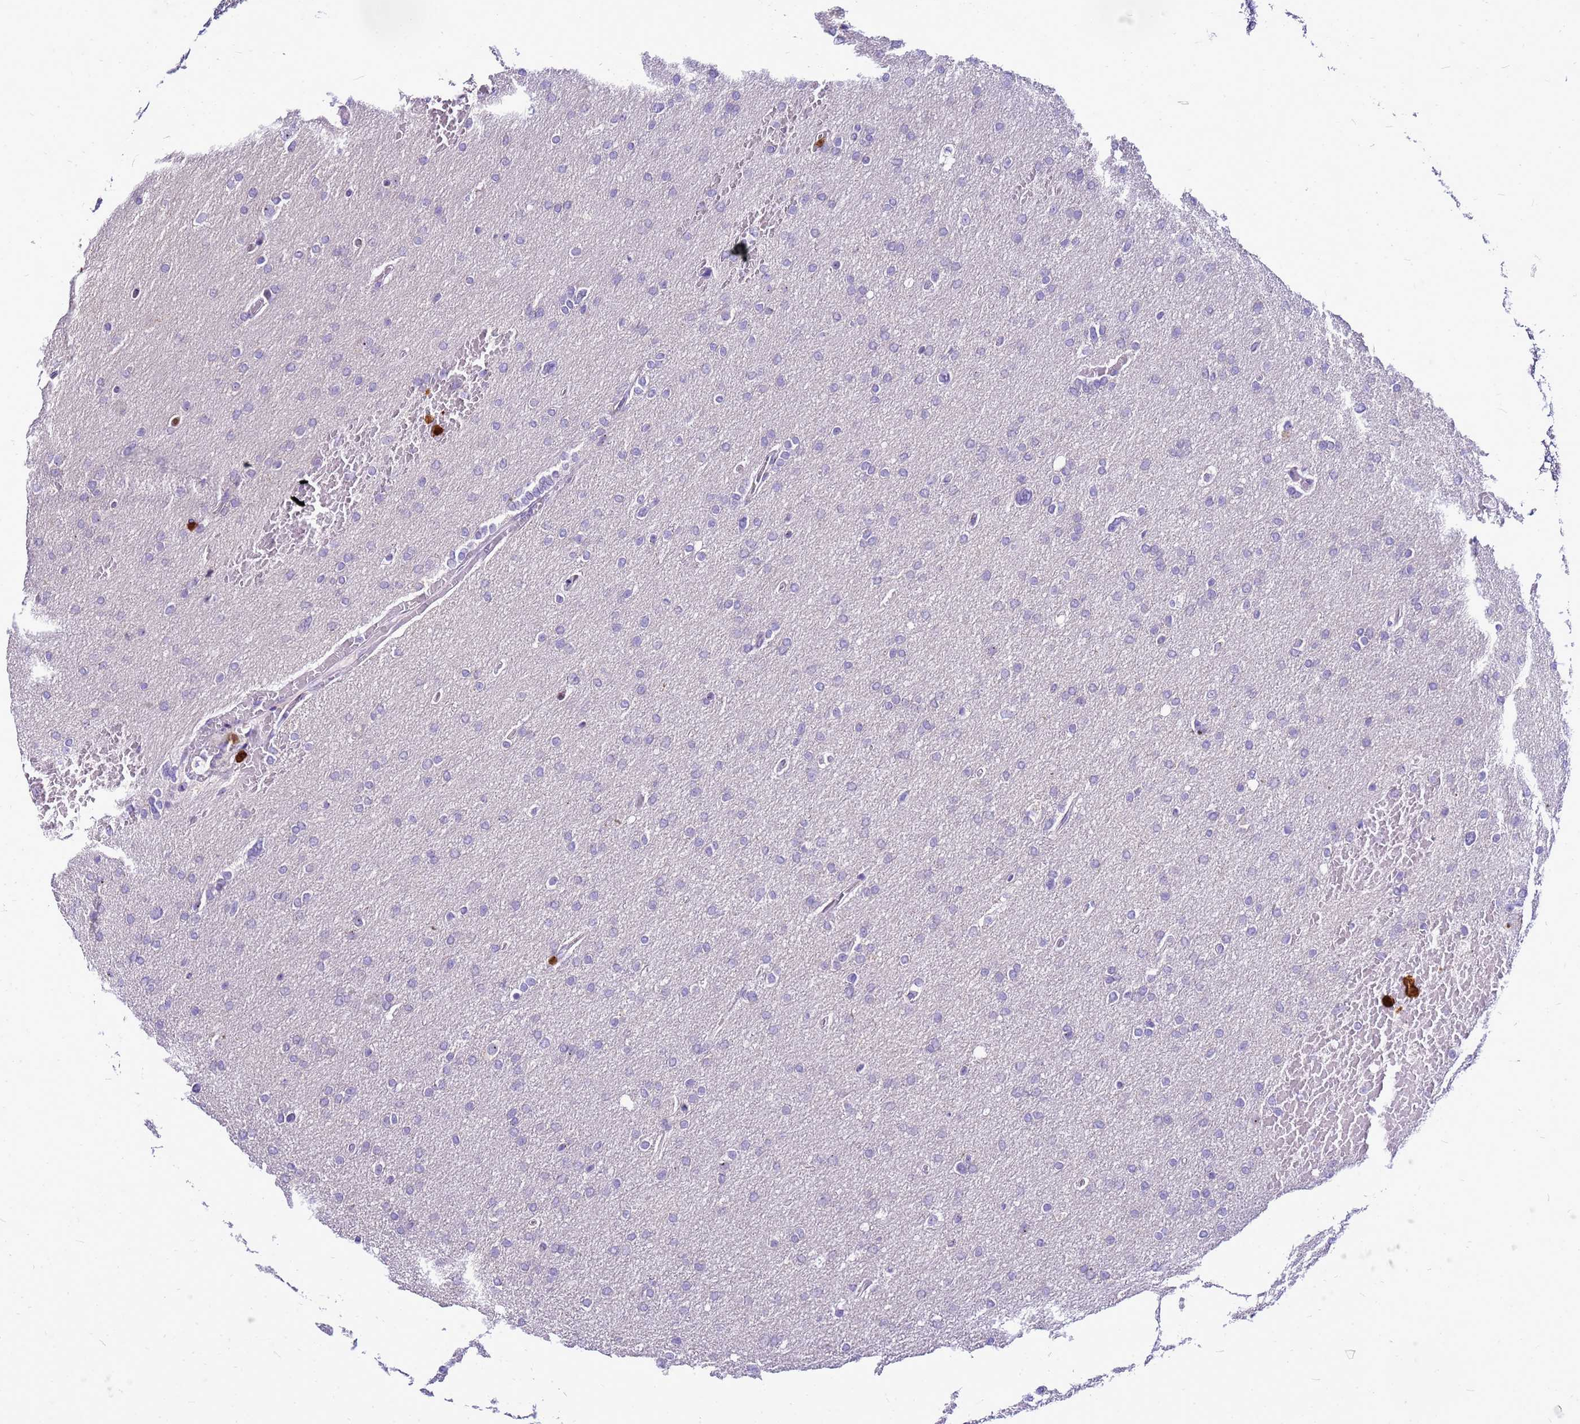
{"staining": {"intensity": "negative", "quantity": "none", "location": "none"}, "tissue": "glioma", "cell_type": "Tumor cells", "image_type": "cancer", "snomed": [{"axis": "morphology", "description": "Glioma, malignant, High grade"}, {"axis": "topography", "description": "Cerebral cortex"}], "caption": "Immunohistochemistry (IHC) of glioma demonstrates no staining in tumor cells.", "gene": "VPS4B", "patient": {"sex": "female", "age": 36}}